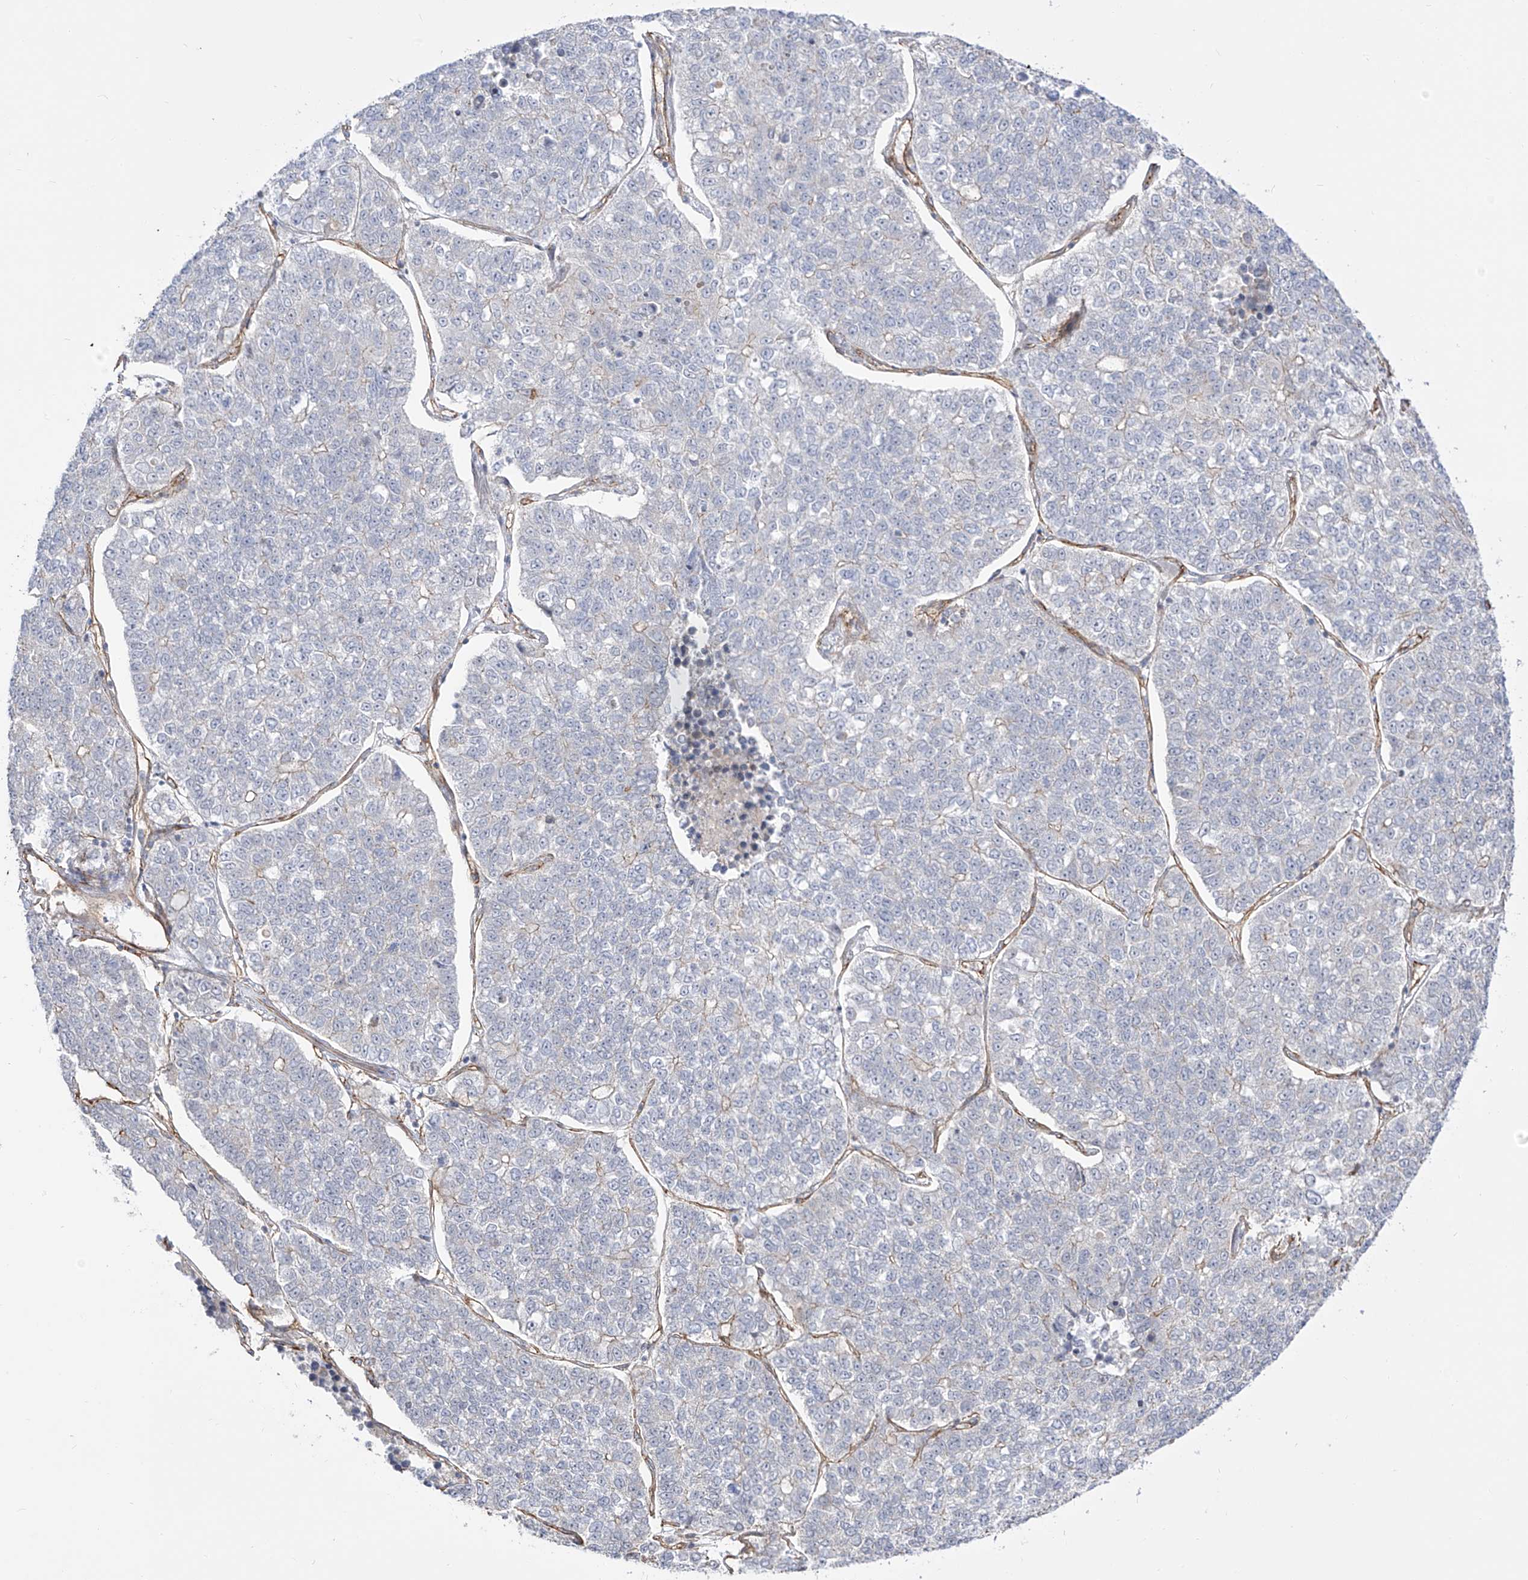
{"staining": {"intensity": "negative", "quantity": "none", "location": "none"}, "tissue": "lung cancer", "cell_type": "Tumor cells", "image_type": "cancer", "snomed": [{"axis": "morphology", "description": "Adenocarcinoma, NOS"}, {"axis": "topography", "description": "Lung"}], "caption": "DAB (3,3'-diaminobenzidine) immunohistochemical staining of human lung adenocarcinoma exhibits no significant positivity in tumor cells.", "gene": "ZNF180", "patient": {"sex": "male", "age": 49}}